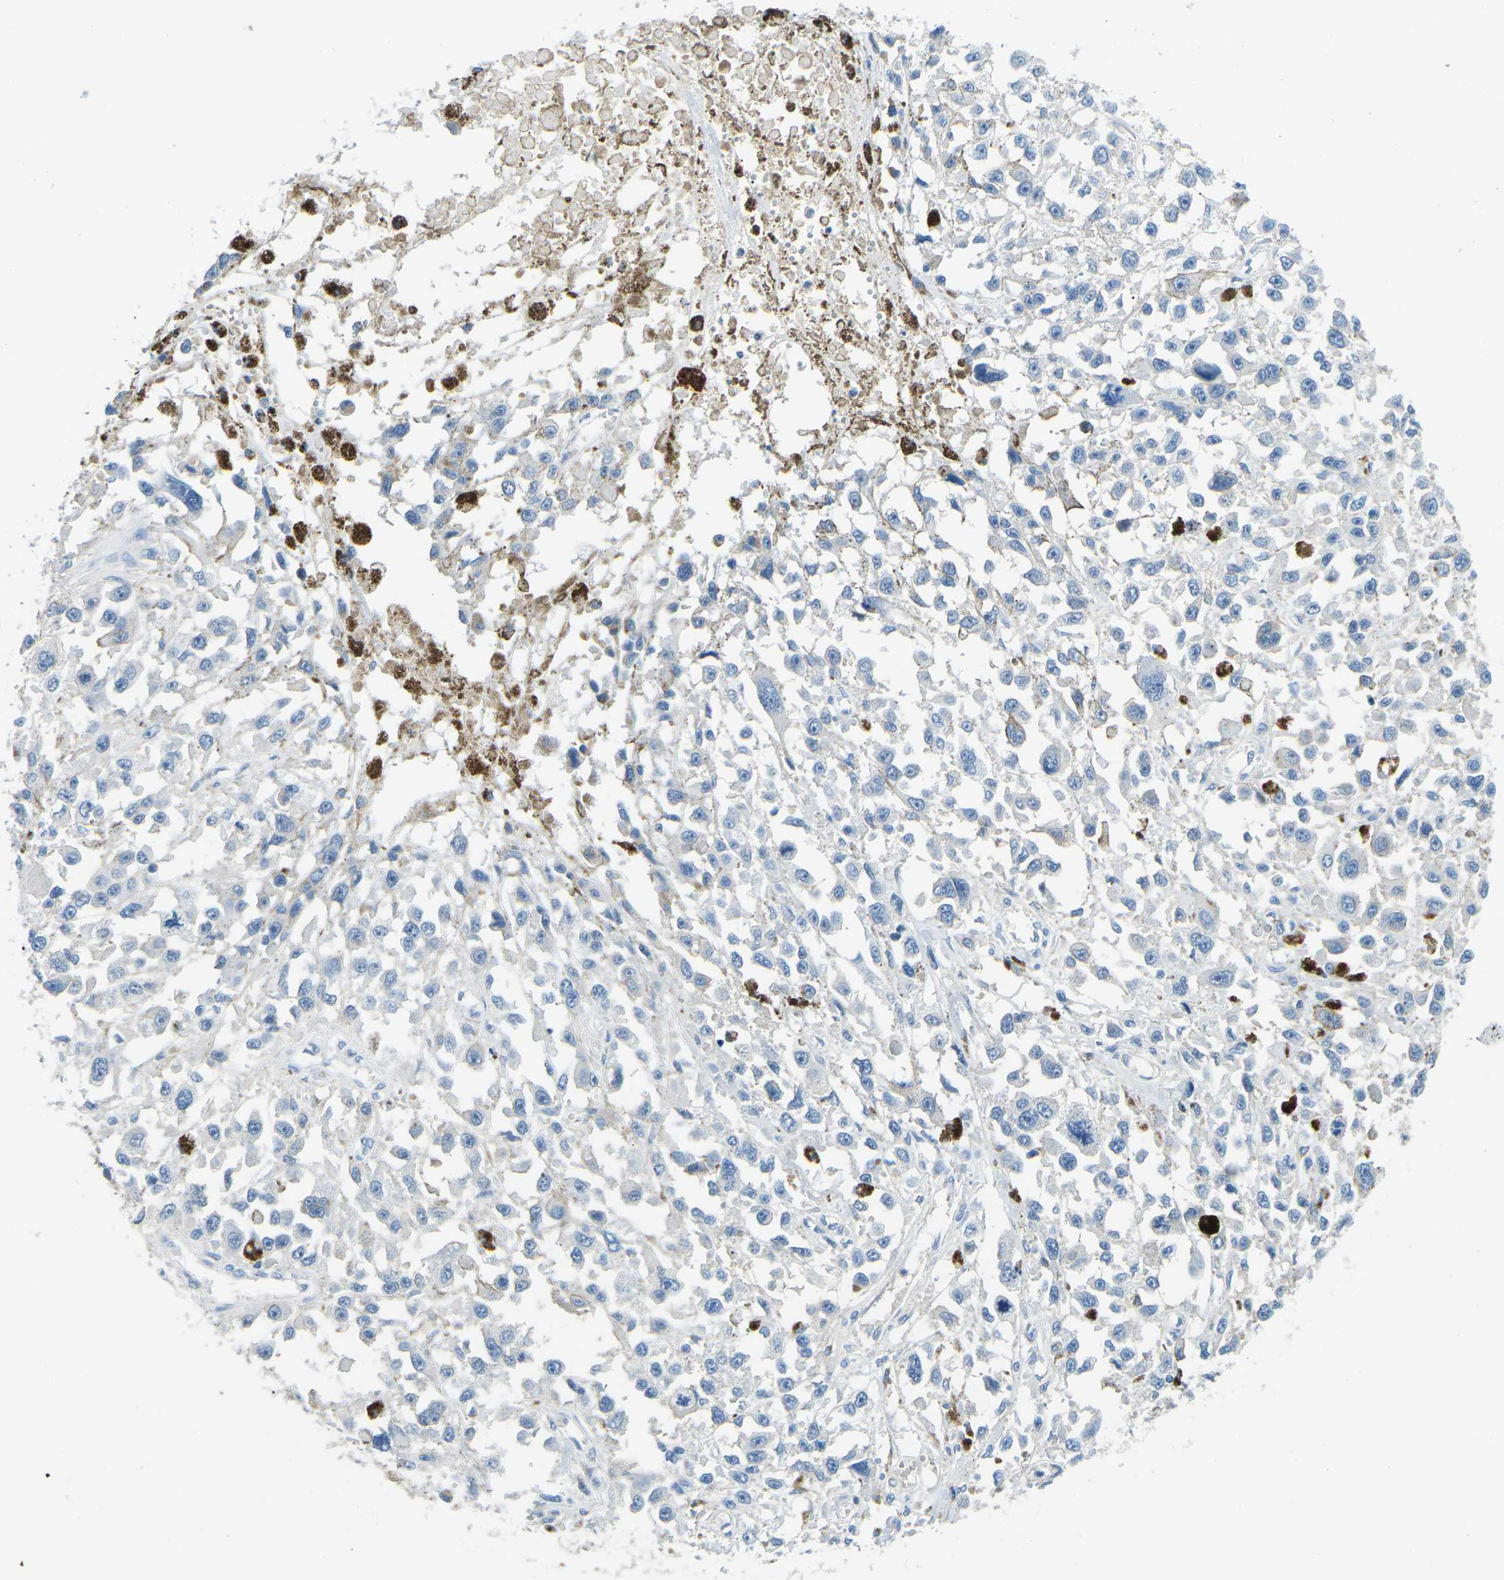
{"staining": {"intensity": "negative", "quantity": "none", "location": "none"}, "tissue": "melanoma", "cell_type": "Tumor cells", "image_type": "cancer", "snomed": [{"axis": "morphology", "description": "Malignant melanoma, Metastatic site"}, {"axis": "topography", "description": "Lymph node"}], "caption": "Immunohistochemistry of melanoma demonstrates no positivity in tumor cells.", "gene": "CD47", "patient": {"sex": "male", "age": 59}}